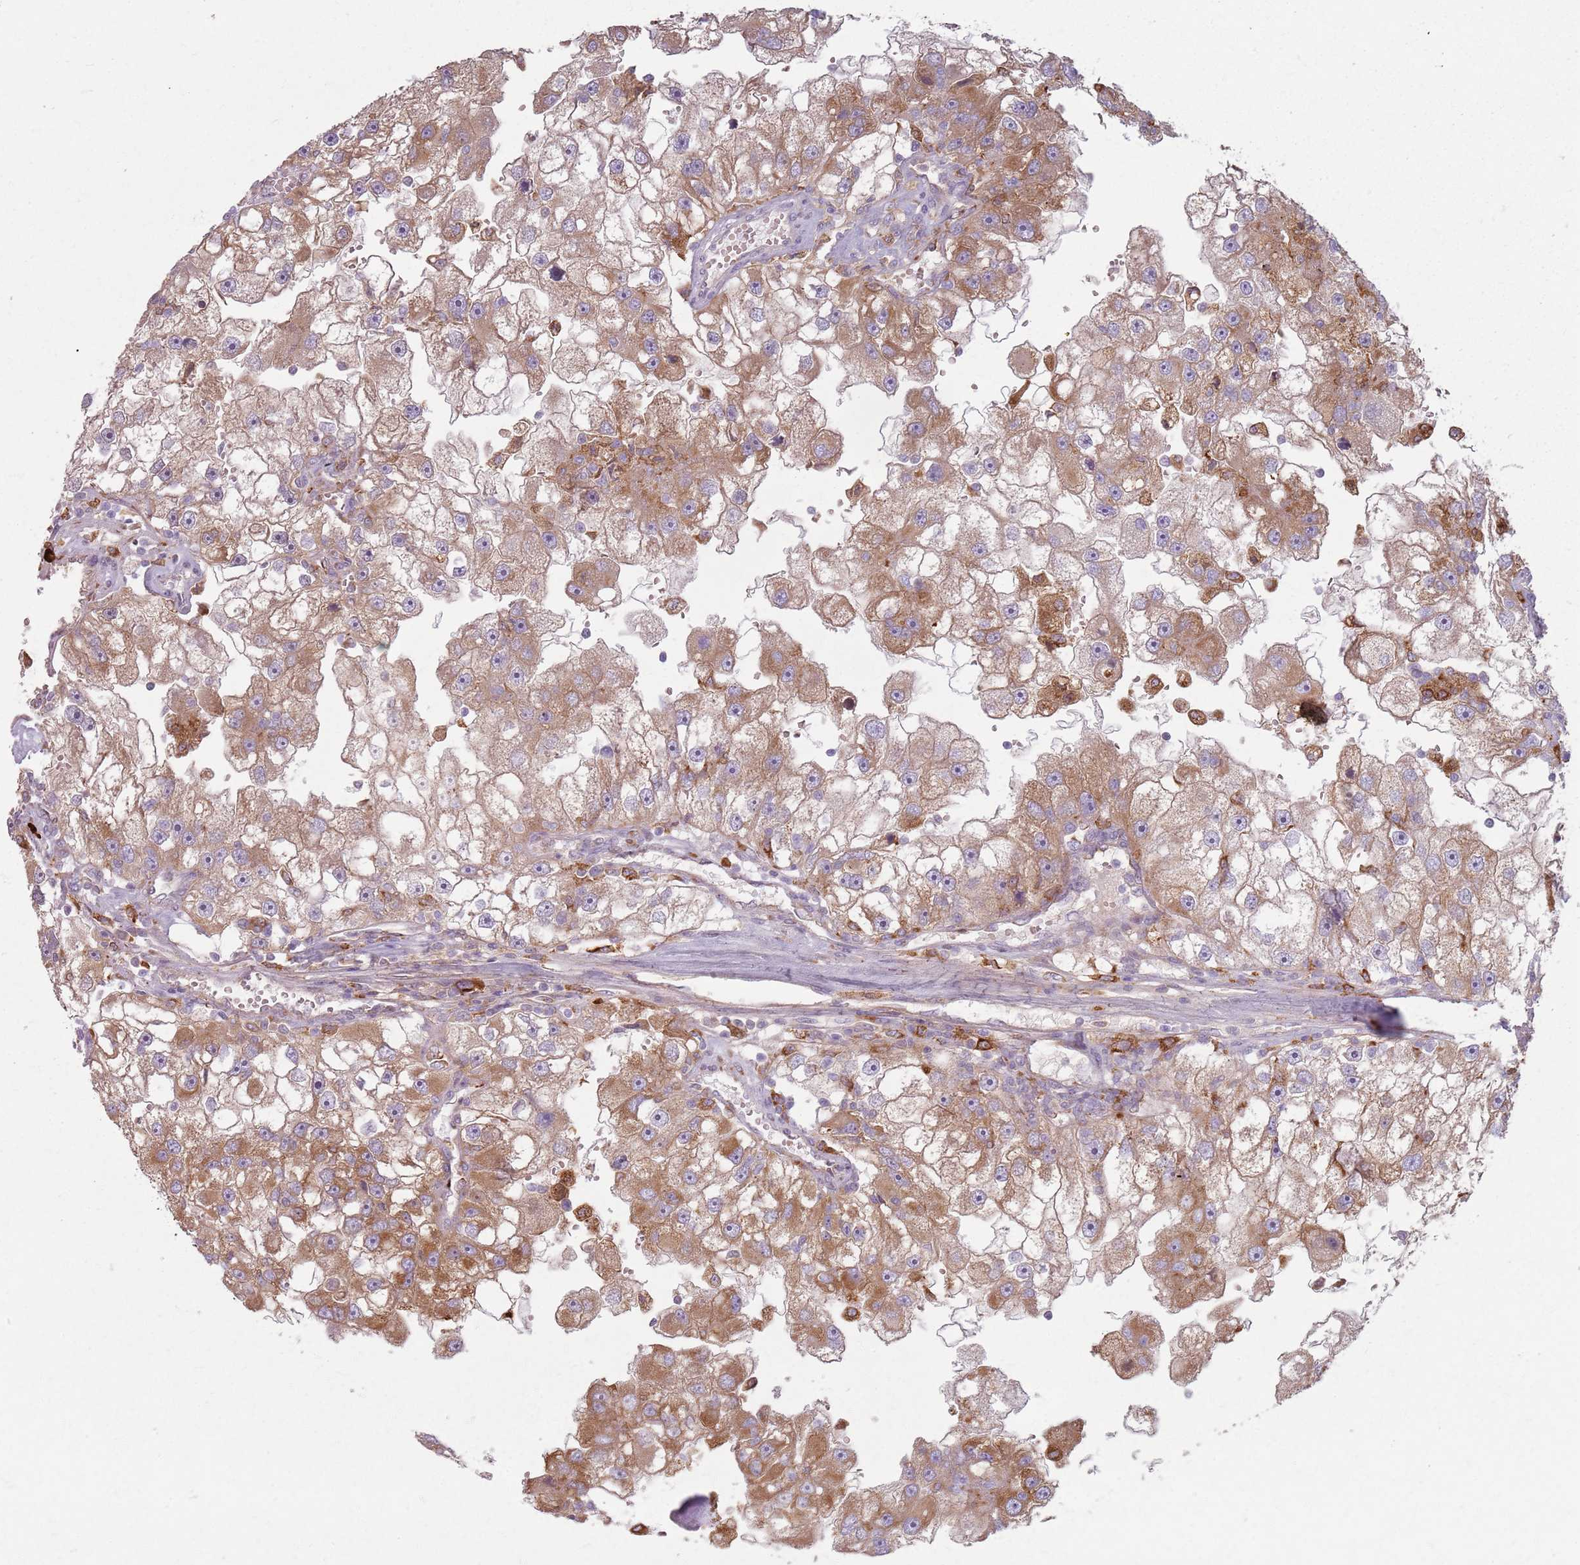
{"staining": {"intensity": "moderate", "quantity": ">75%", "location": "cytoplasmic/membranous"}, "tissue": "renal cancer", "cell_type": "Tumor cells", "image_type": "cancer", "snomed": [{"axis": "morphology", "description": "Adenocarcinoma, NOS"}, {"axis": "topography", "description": "Kidney"}], "caption": "Adenocarcinoma (renal) tissue shows moderate cytoplasmic/membranous staining in about >75% of tumor cells The staining was performed using DAB (3,3'-diaminobenzidine) to visualize the protein expression in brown, while the nuclei were stained in blue with hematoxylin (Magnification: 20x).", "gene": "COLGALT1", "patient": {"sex": "male", "age": 63}}